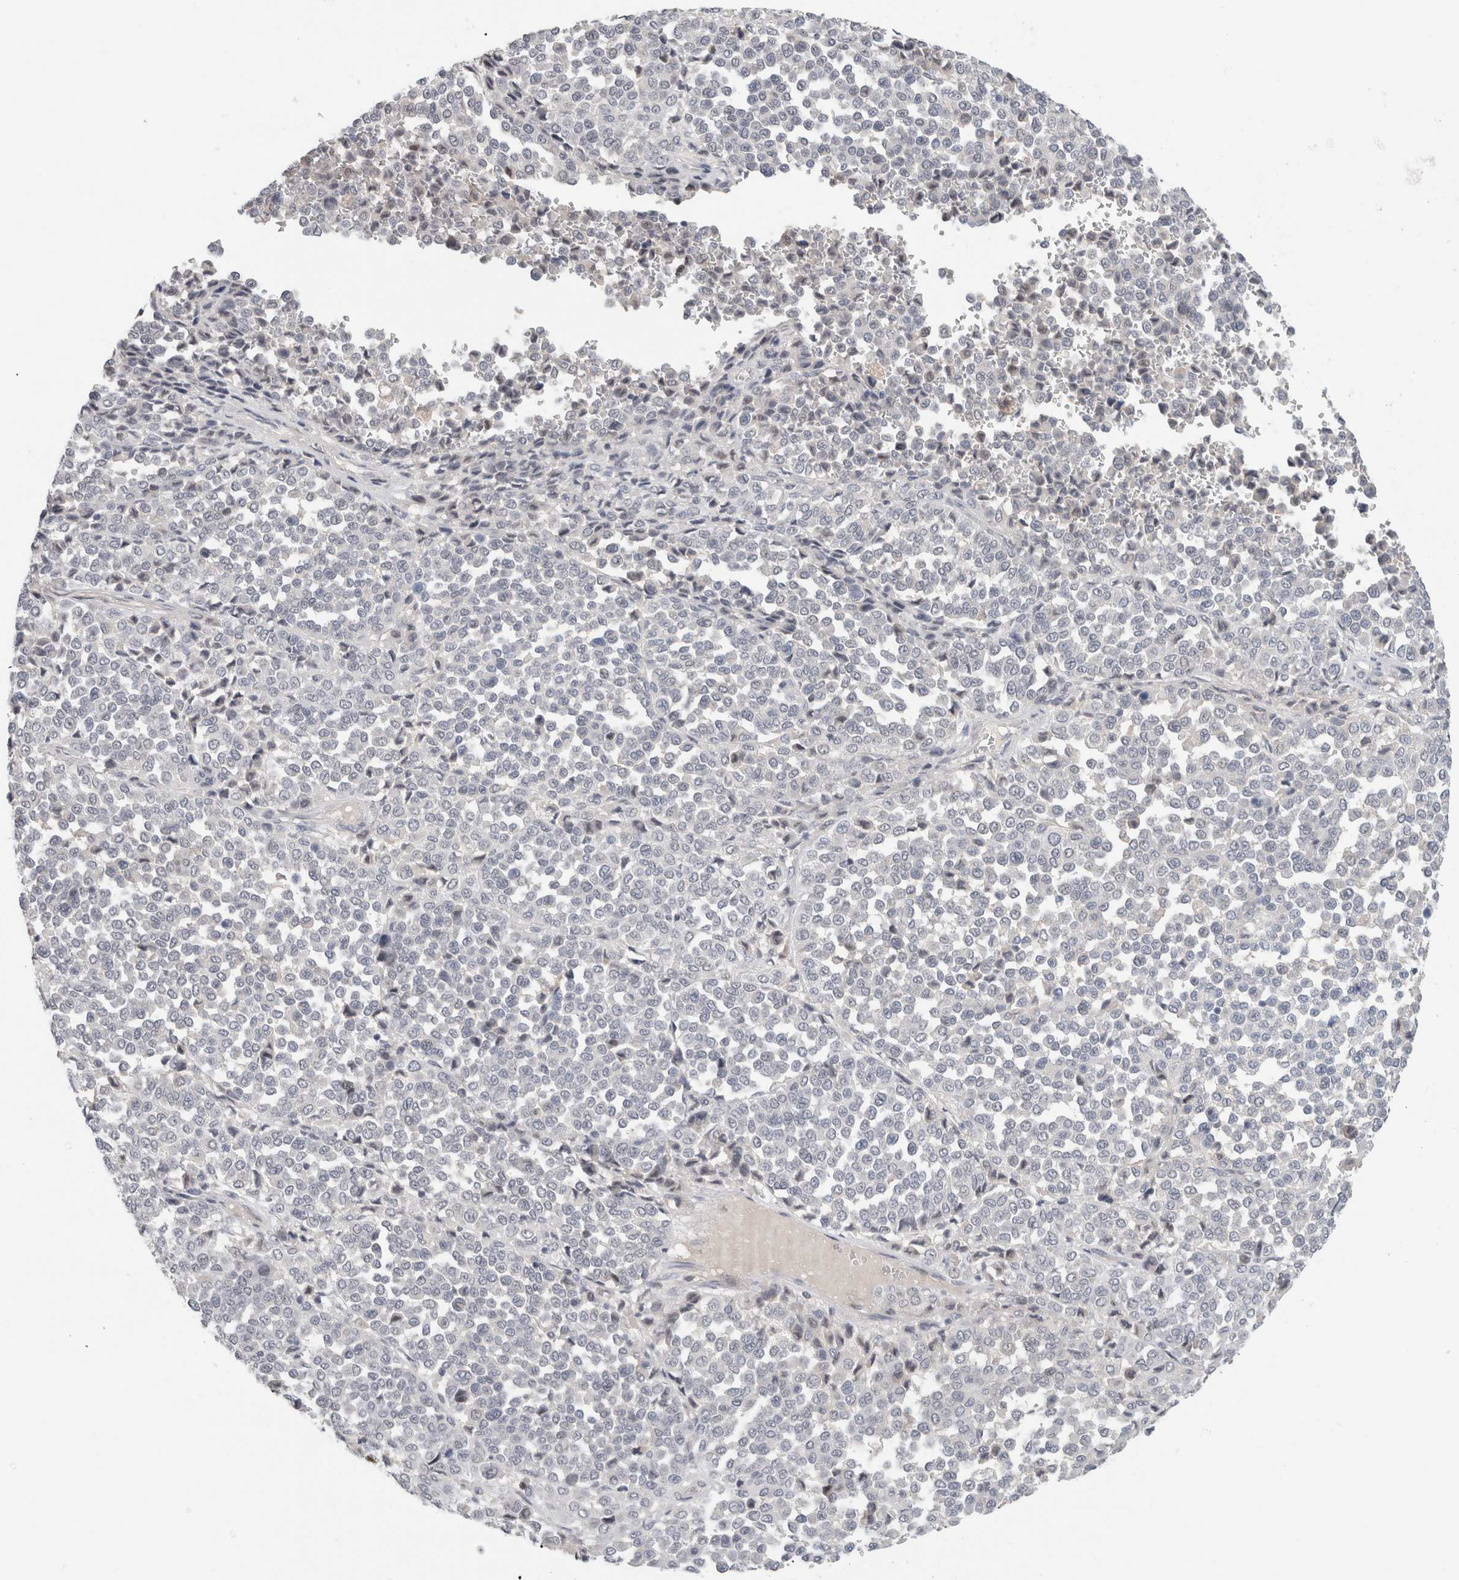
{"staining": {"intensity": "negative", "quantity": "none", "location": "none"}, "tissue": "melanoma", "cell_type": "Tumor cells", "image_type": "cancer", "snomed": [{"axis": "morphology", "description": "Malignant melanoma, Metastatic site"}, {"axis": "topography", "description": "Pancreas"}], "caption": "This histopathology image is of melanoma stained with IHC to label a protein in brown with the nuclei are counter-stained blue. There is no positivity in tumor cells.", "gene": "HCN3", "patient": {"sex": "female", "age": 30}}